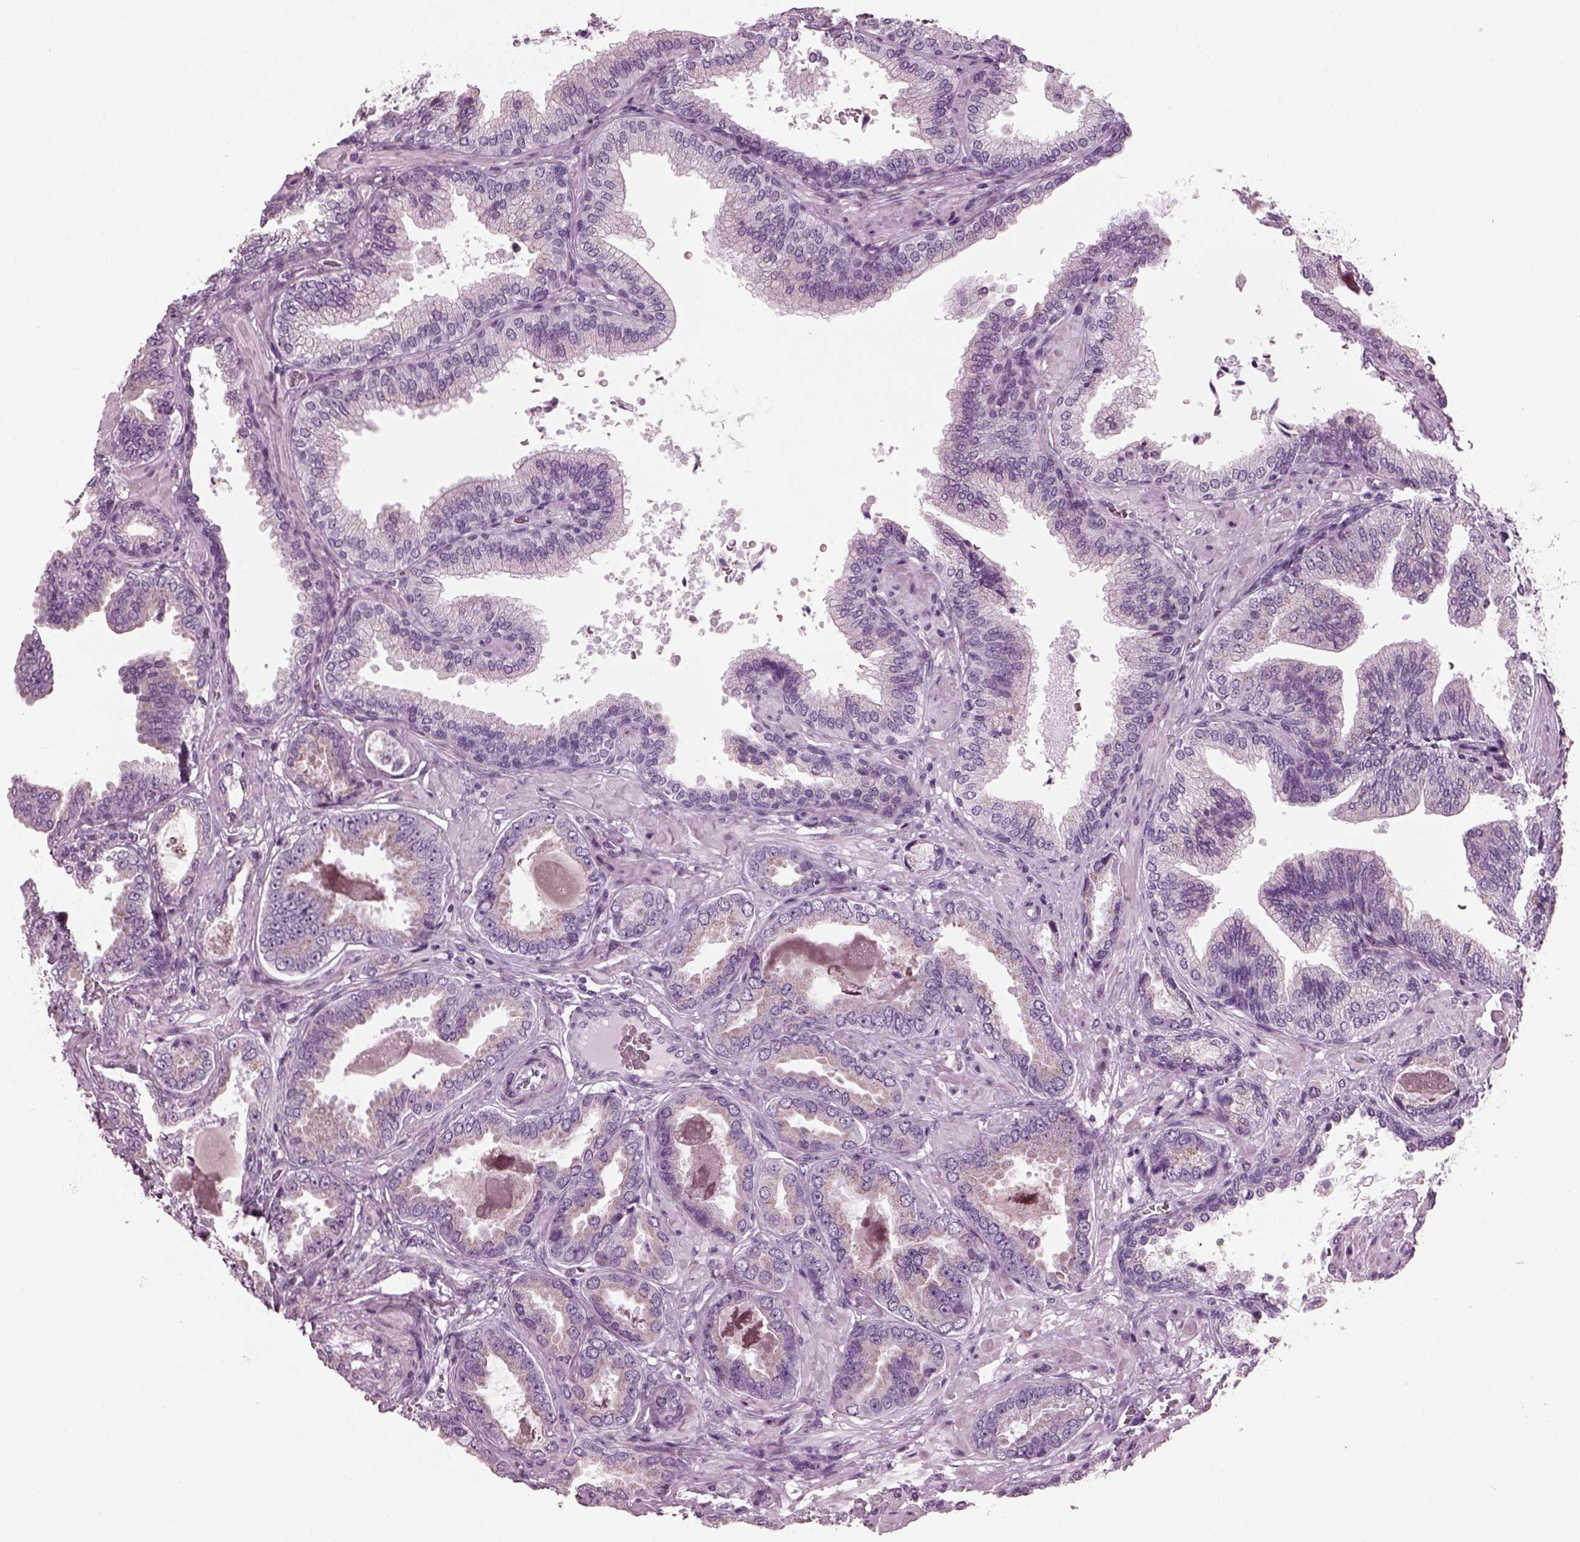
{"staining": {"intensity": "weak", "quantity": ">75%", "location": "cytoplasmic/membranous"}, "tissue": "prostate cancer", "cell_type": "Tumor cells", "image_type": "cancer", "snomed": [{"axis": "morphology", "description": "Adenocarcinoma, NOS"}, {"axis": "topography", "description": "Prostate"}], "caption": "About >75% of tumor cells in human adenocarcinoma (prostate) show weak cytoplasmic/membranous protein staining as visualized by brown immunohistochemical staining.", "gene": "PRR9", "patient": {"sex": "male", "age": 64}}